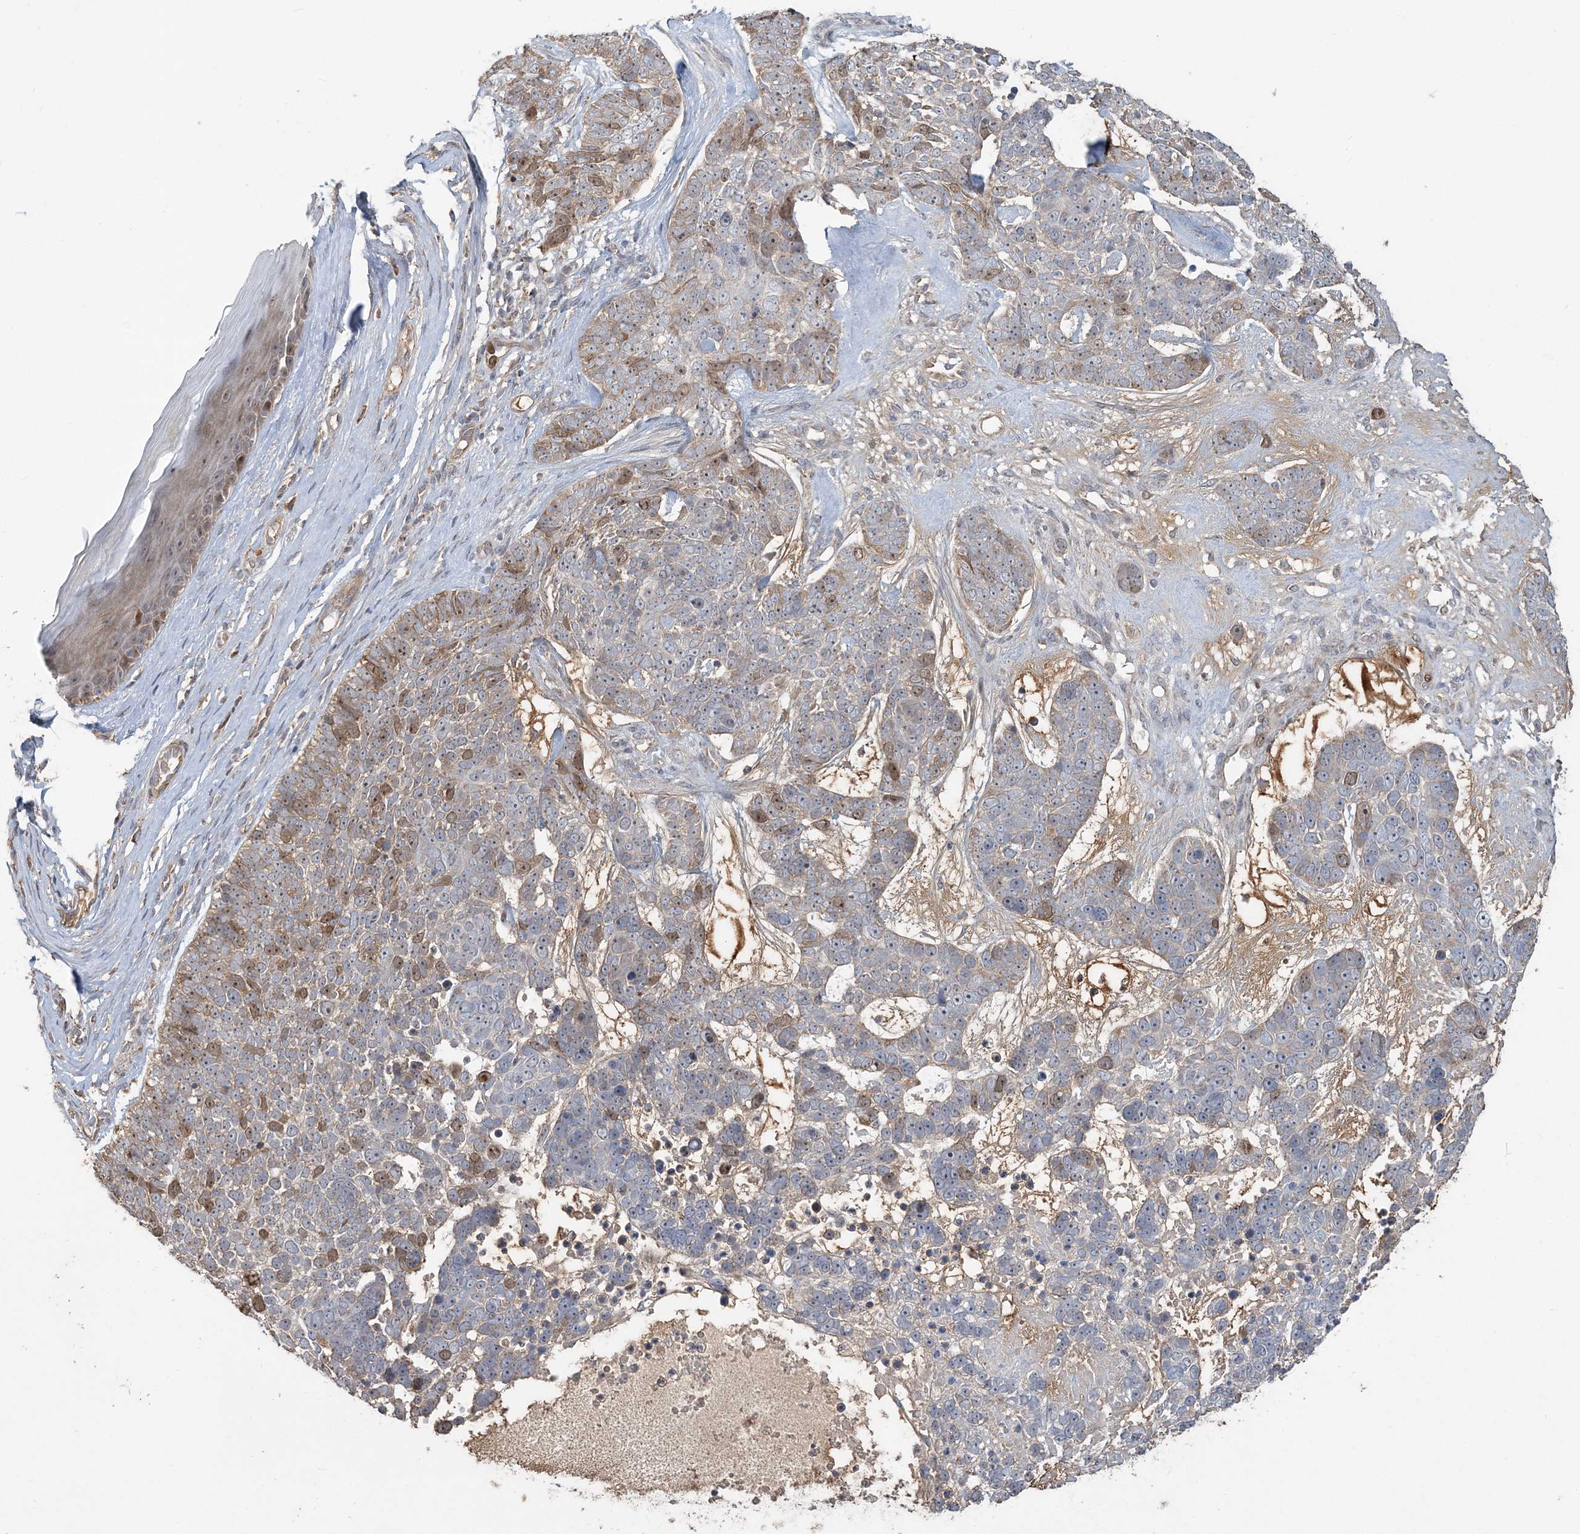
{"staining": {"intensity": "moderate", "quantity": "<25%", "location": "cytoplasmic/membranous,nuclear"}, "tissue": "skin cancer", "cell_type": "Tumor cells", "image_type": "cancer", "snomed": [{"axis": "morphology", "description": "Basal cell carcinoma"}, {"axis": "topography", "description": "Skin"}], "caption": "Skin cancer (basal cell carcinoma) tissue shows moderate cytoplasmic/membranous and nuclear positivity in approximately <25% of tumor cells", "gene": "TRAIP", "patient": {"sex": "female", "age": 81}}